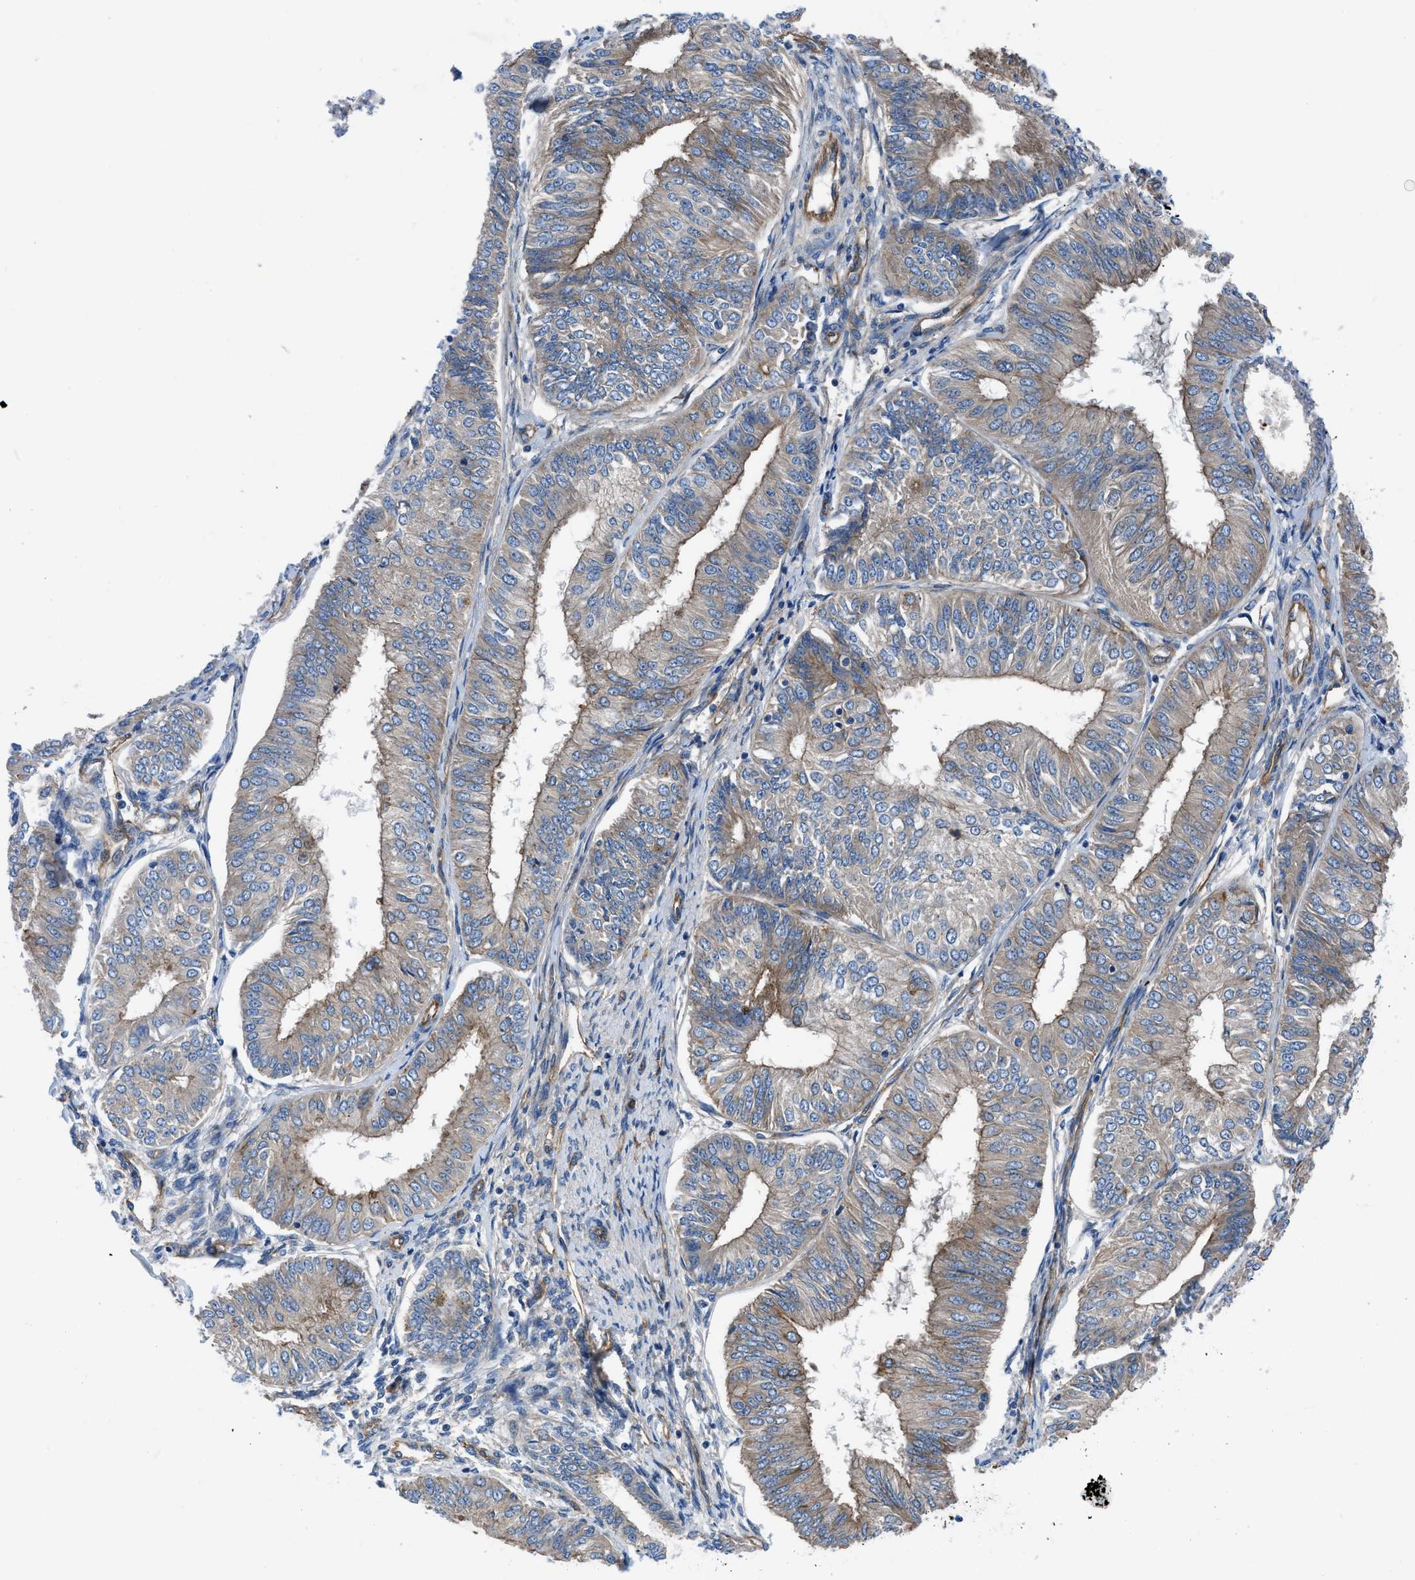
{"staining": {"intensity": "moderate", "quantity": ">75%", "location": "cytoplasmic/membranous"}, "tissue": "endometrial cancer", "cell_type": "Tumor cells", "image_type": "cancer", "snomed": [{"axis": "morphology", "description": "Adenocarcinoma, NOS"}, {"axis": "topography", "description": "Endometrium"}], "caption": "Brown immunohistochemical staining in human endometrial cancer shows moderate cytoplasmic/membranous positivity in approximately >75% of tumor cells. (brown staining indicates protein expression, while blue staining denotes nuclei).", "gene": "TRIP4", "patient": {"sex": "female", "age": 58}}